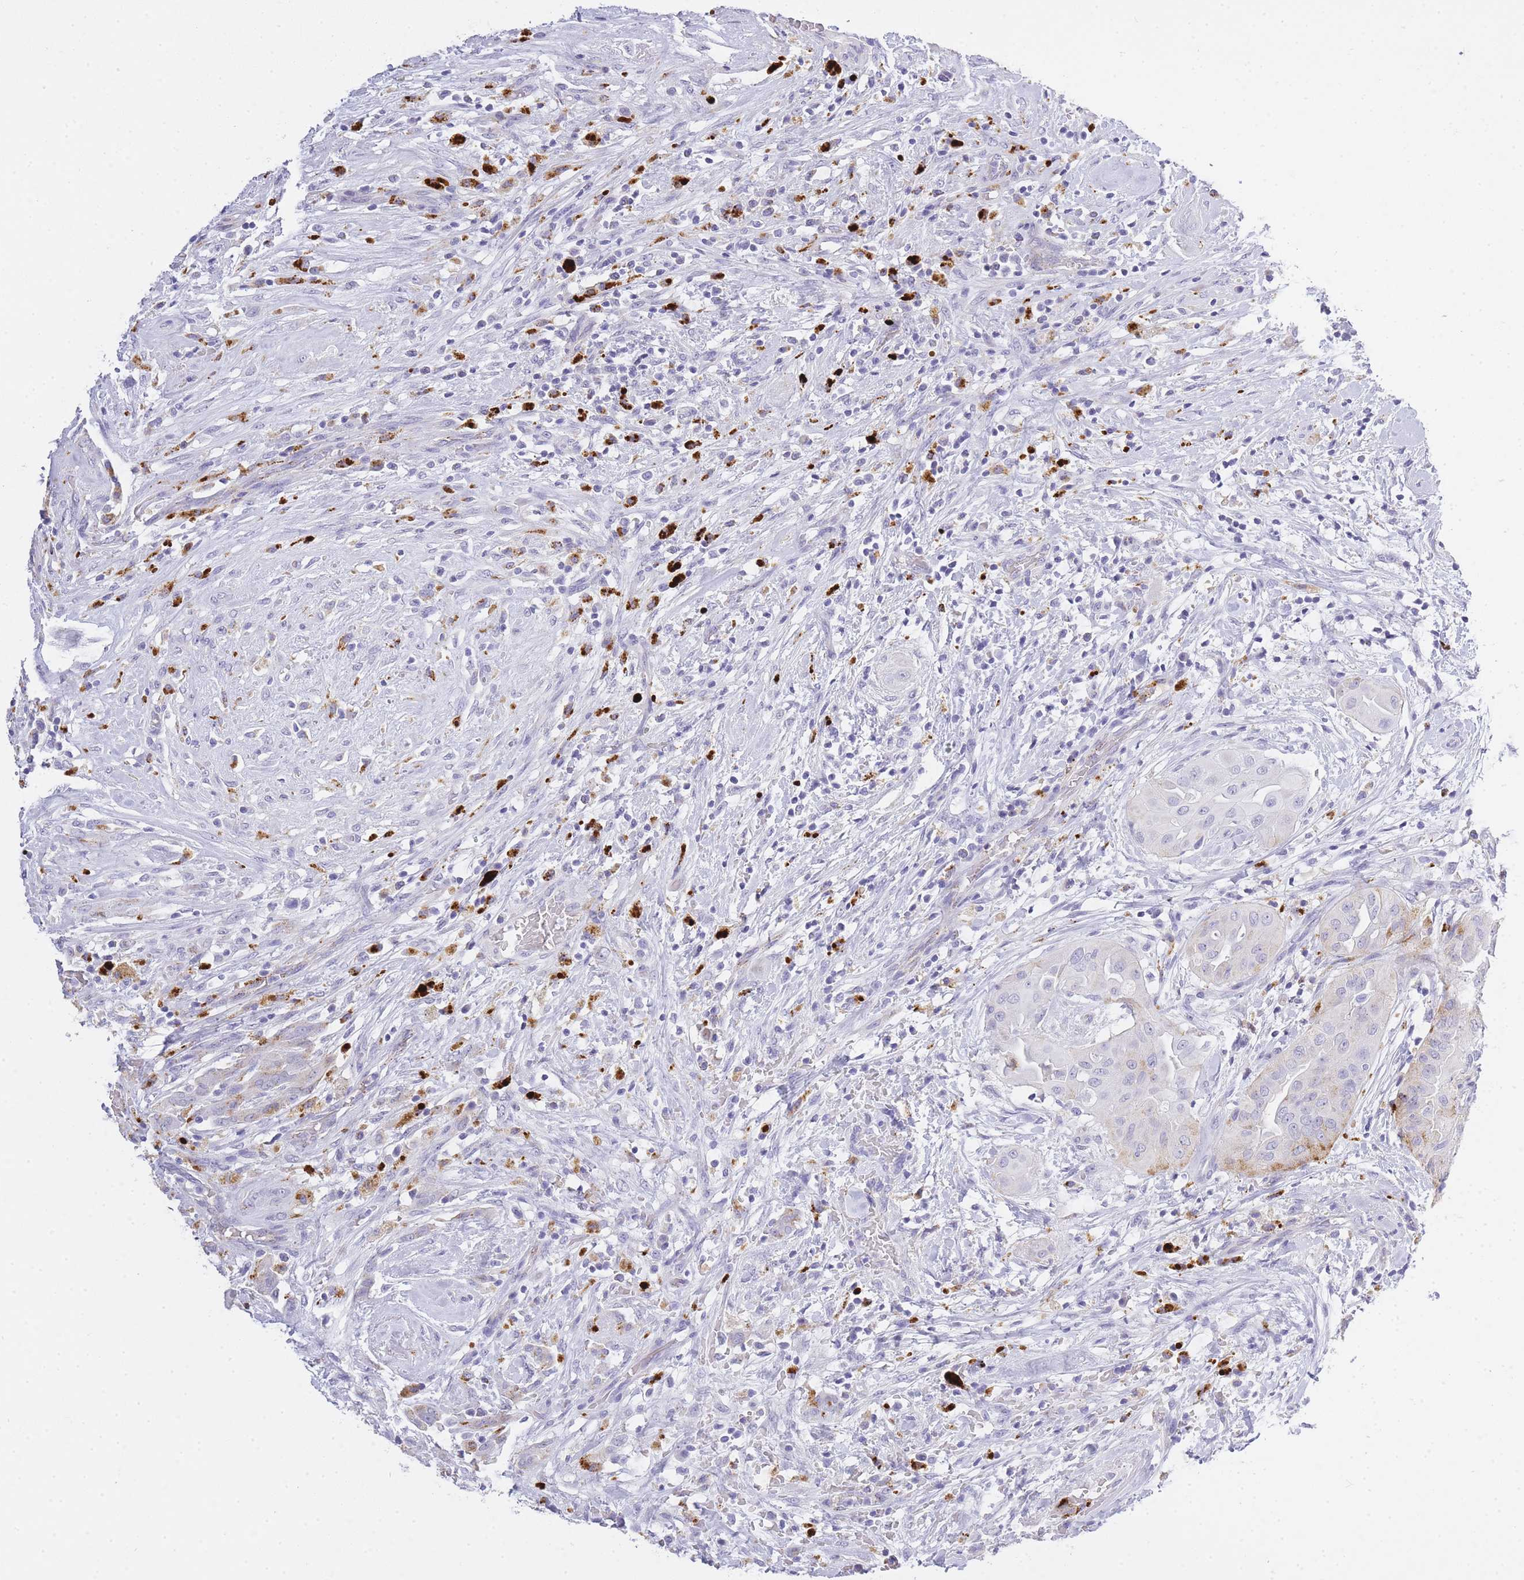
{"staining": {"intensity": "moderate", "quantity": "<25%", "location": "cytoplasmic/membranous"}, "tissue": "thyroid cancer", "cell_type": "Tumor cells", "image_type": "cancer", "snomed": [{"axis": "morphology", "description": "Papillary adenocarcinoma, NOS"}, {"axis": "topography", "description": "Thyroid gland"}], "caption": "DAB (3,3'-diaminobenzidine) immunohistochemical staining of thyroid cancer (papillary adenocarcinoma) demonstrates moderate cytoplasmic/membranous protein expression in about <25% of tumor cells.", "gene": "RHO", "patient": {"sex": "female", "age": 59}}